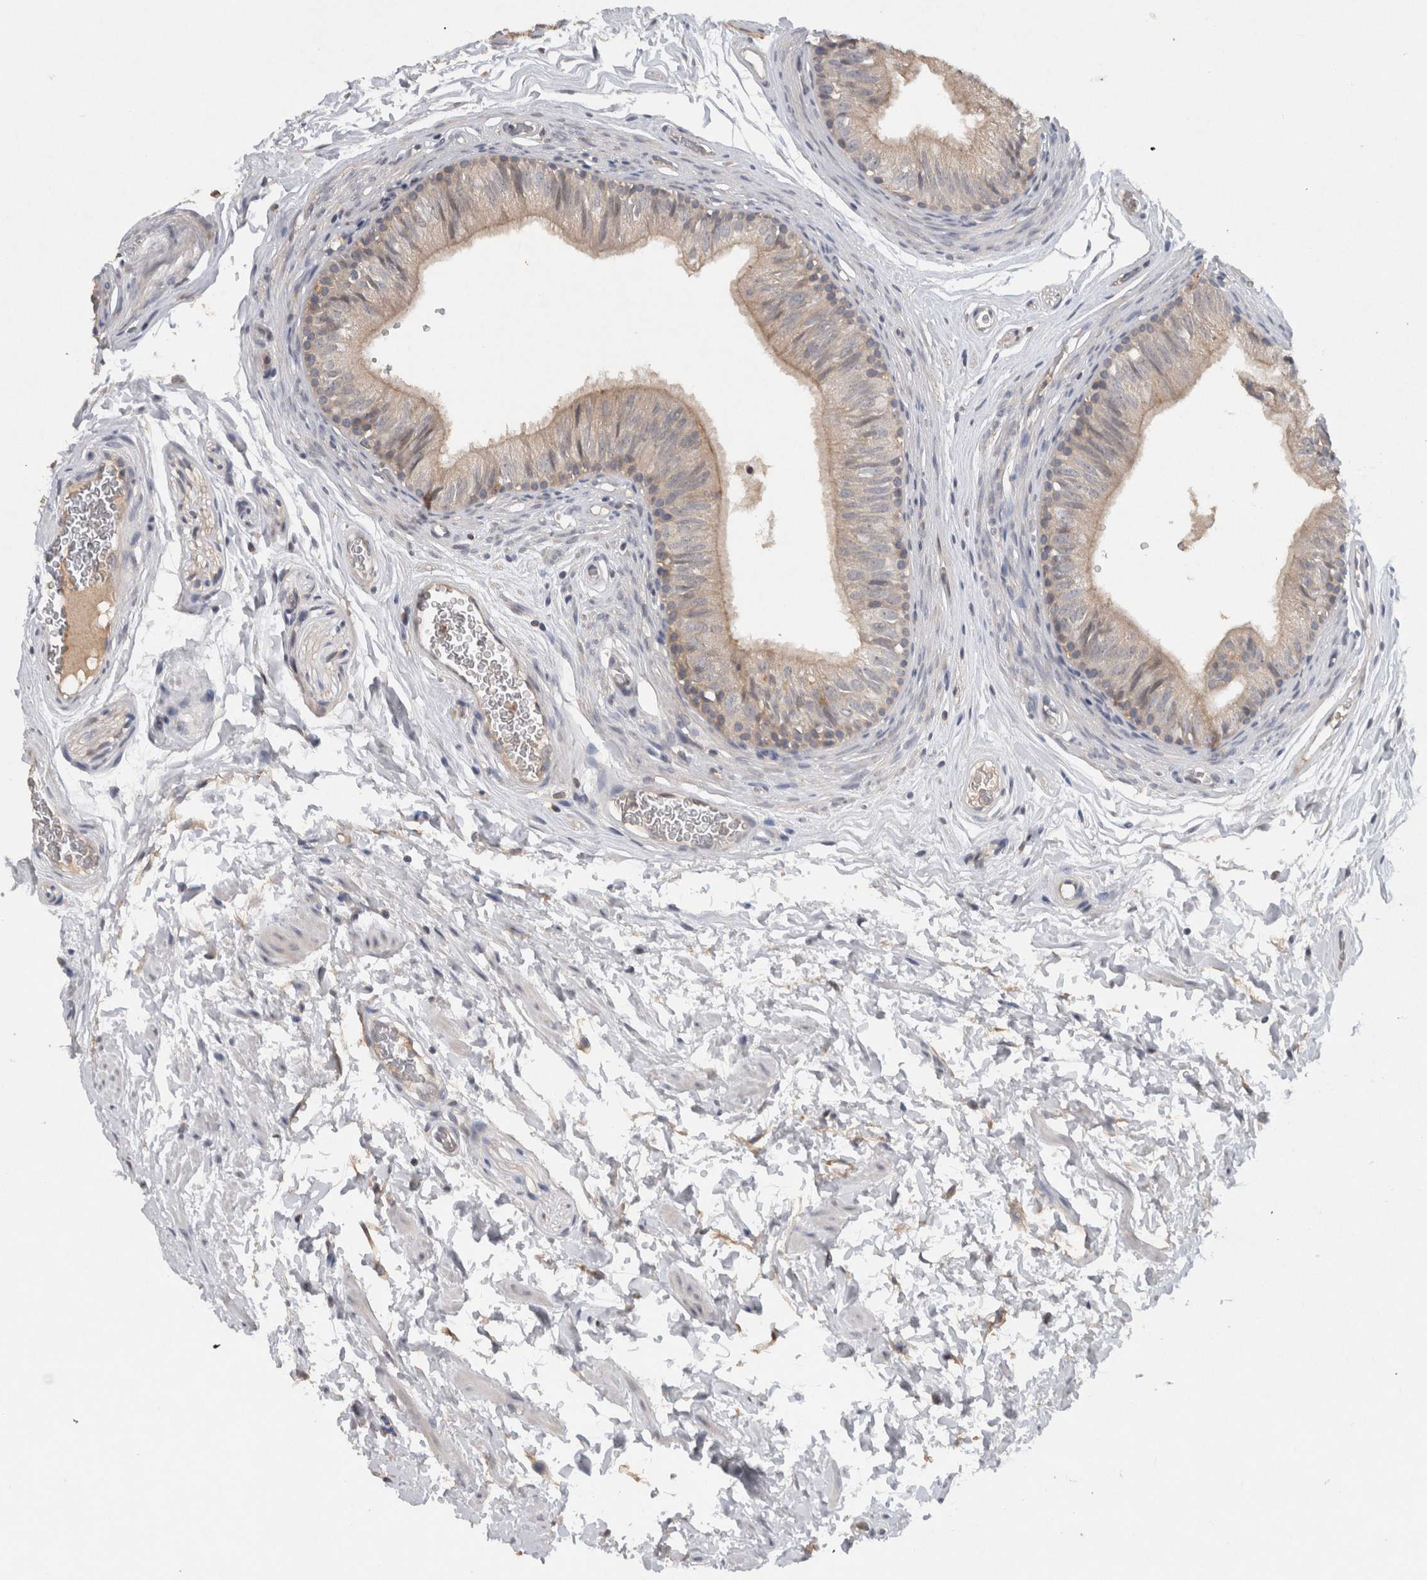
{"staining": {"intensity": "moderate", "quantity": "<25%", "location": "cytoplasmic/membranous"}, "tissue": "epididymis", "cell_type": "Glandular cells", "image_type": "normal", "snomed": [{"axis": "morphology", "description": "Normal tissue, NOS"}, {"axis": "topography", "description": "Epididymis"}], "caption": "Immunohistochemical staining of normal human epididymis demonstrates moderate cytoplasmic/membranous protein staining in about <25% of glandular cells. (IHC, brightfield microscopy, high magnification).", "gene": "HEXD", "patient": {"sex": "male", "age": 36}}